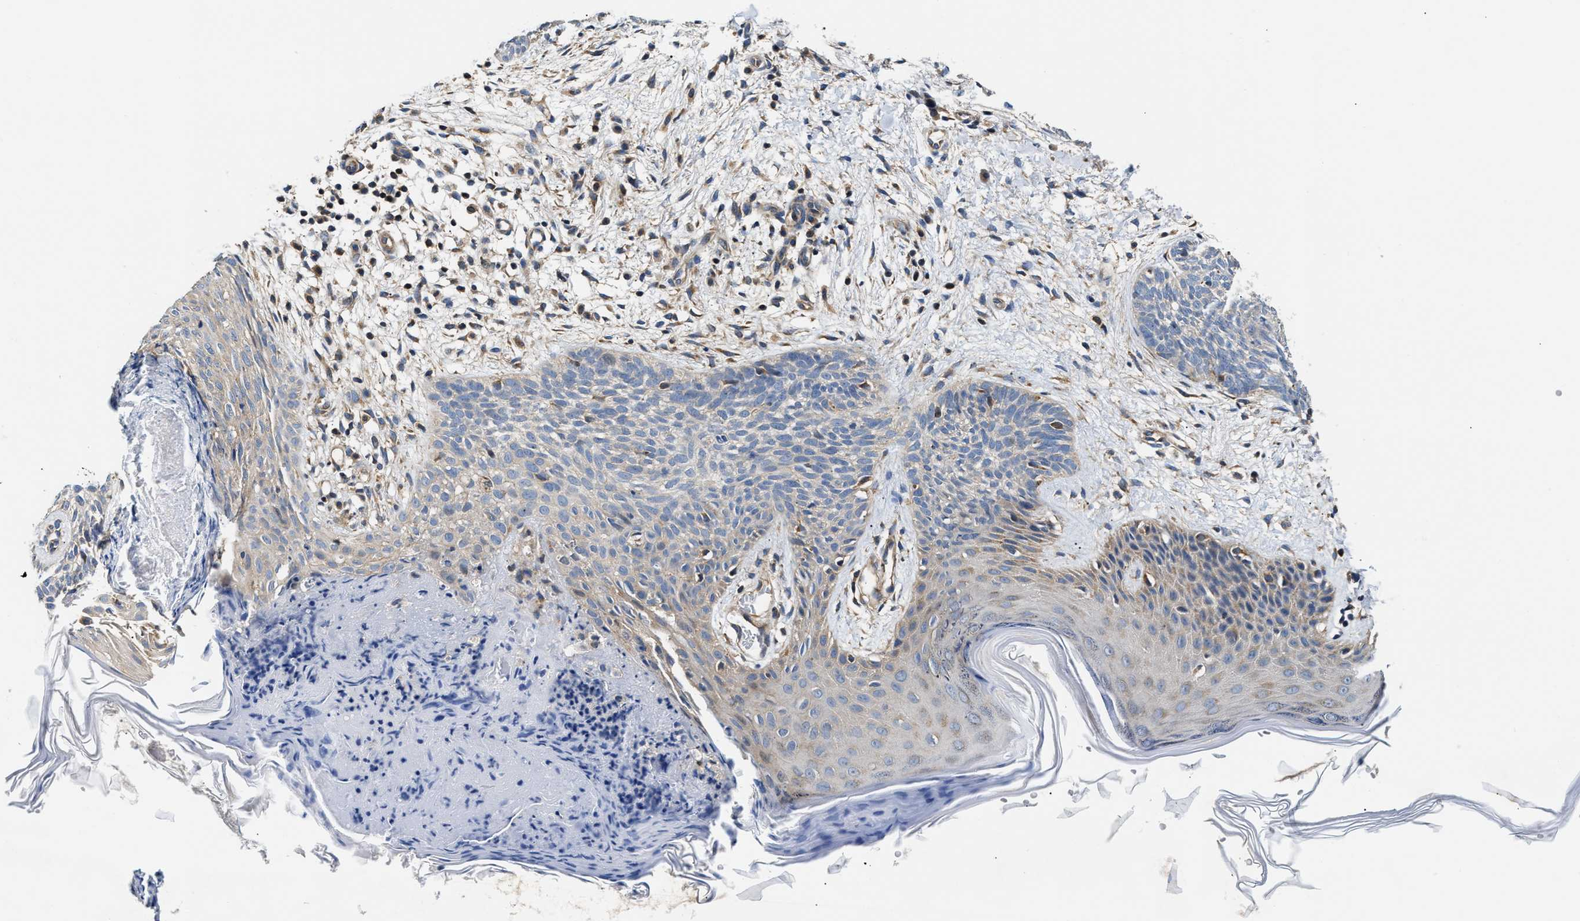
{"staining": {"intensity": "negative", "quantity": "none", "location": "none"}, "tissue": "skin cancer", "cell_type": "Tumor cells", "image_type": "cancer", "snomed": [{"axis": "morphology", "description": "Basal cell carcinoma"}, {"axis": "topography", "description": "Skin"}], "caption": "The immunohistochemistry (IHC) histopathology image has no significant staining in tumor cells of skin basal cell carcinoma tissue.", "gene": "TEX2", "patient": {"sex": "female", "age": 59}}